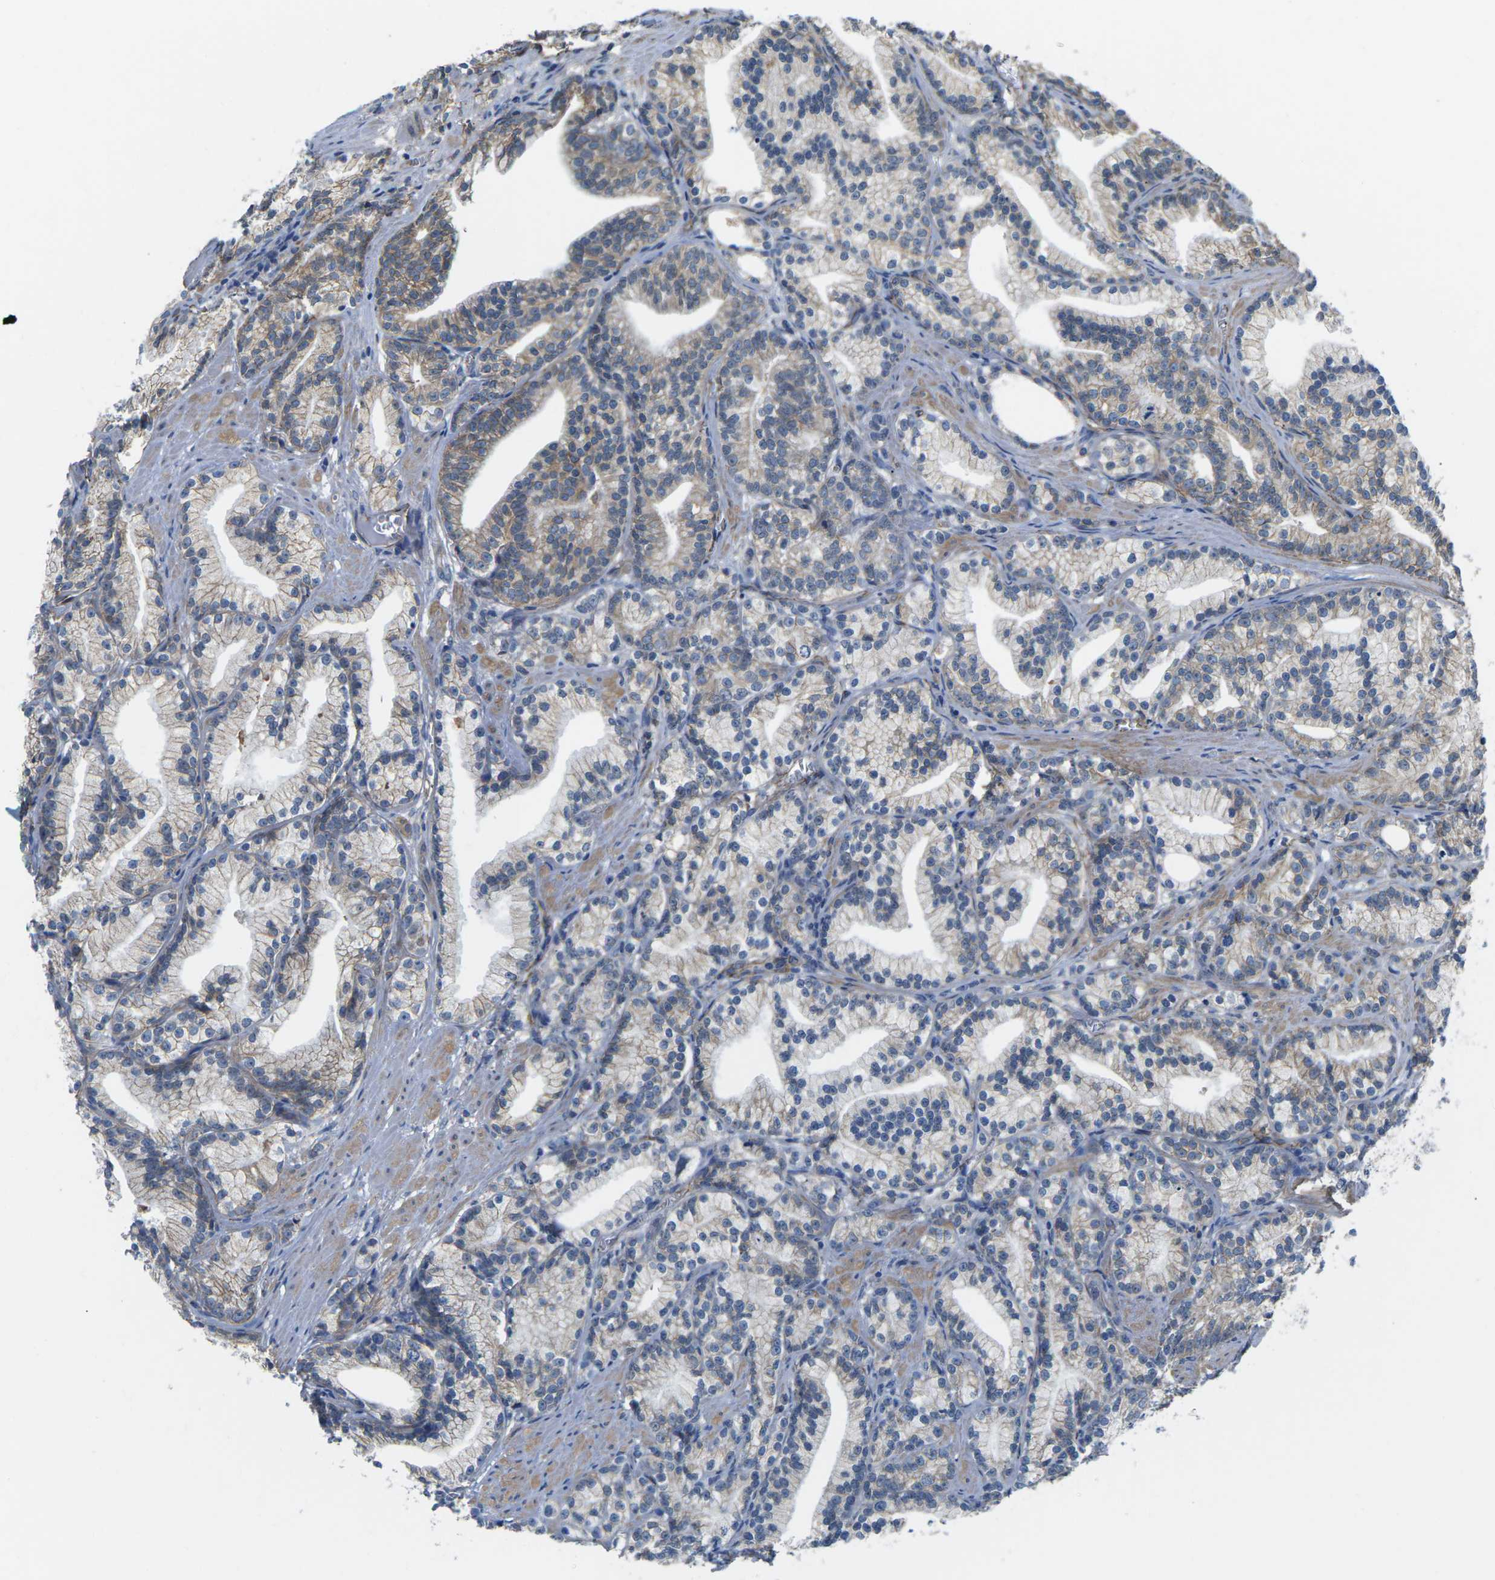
{"staining": {"intensity": "moderate", "quantity": "<25%", "location": "cytoplasmic/membranous"}, "tissue": "prostate cancer", "cell_type": "Tumor cells", "image_type": "cancer", "snomed": [{"axis": "morphology", "description": "Adenocarcinoma, Low grade"}, {"axis": "topography", "description": "Prostate"}], "caption": "Human low-grade adenocarcinoma (prostate) stained with a brown dye displays moderate cytoplasmic/membranous positive positivity in approximately <25% of tumor cells.", "gene": "CTNND1", "patient": {"sex": "male", "age": 89}}